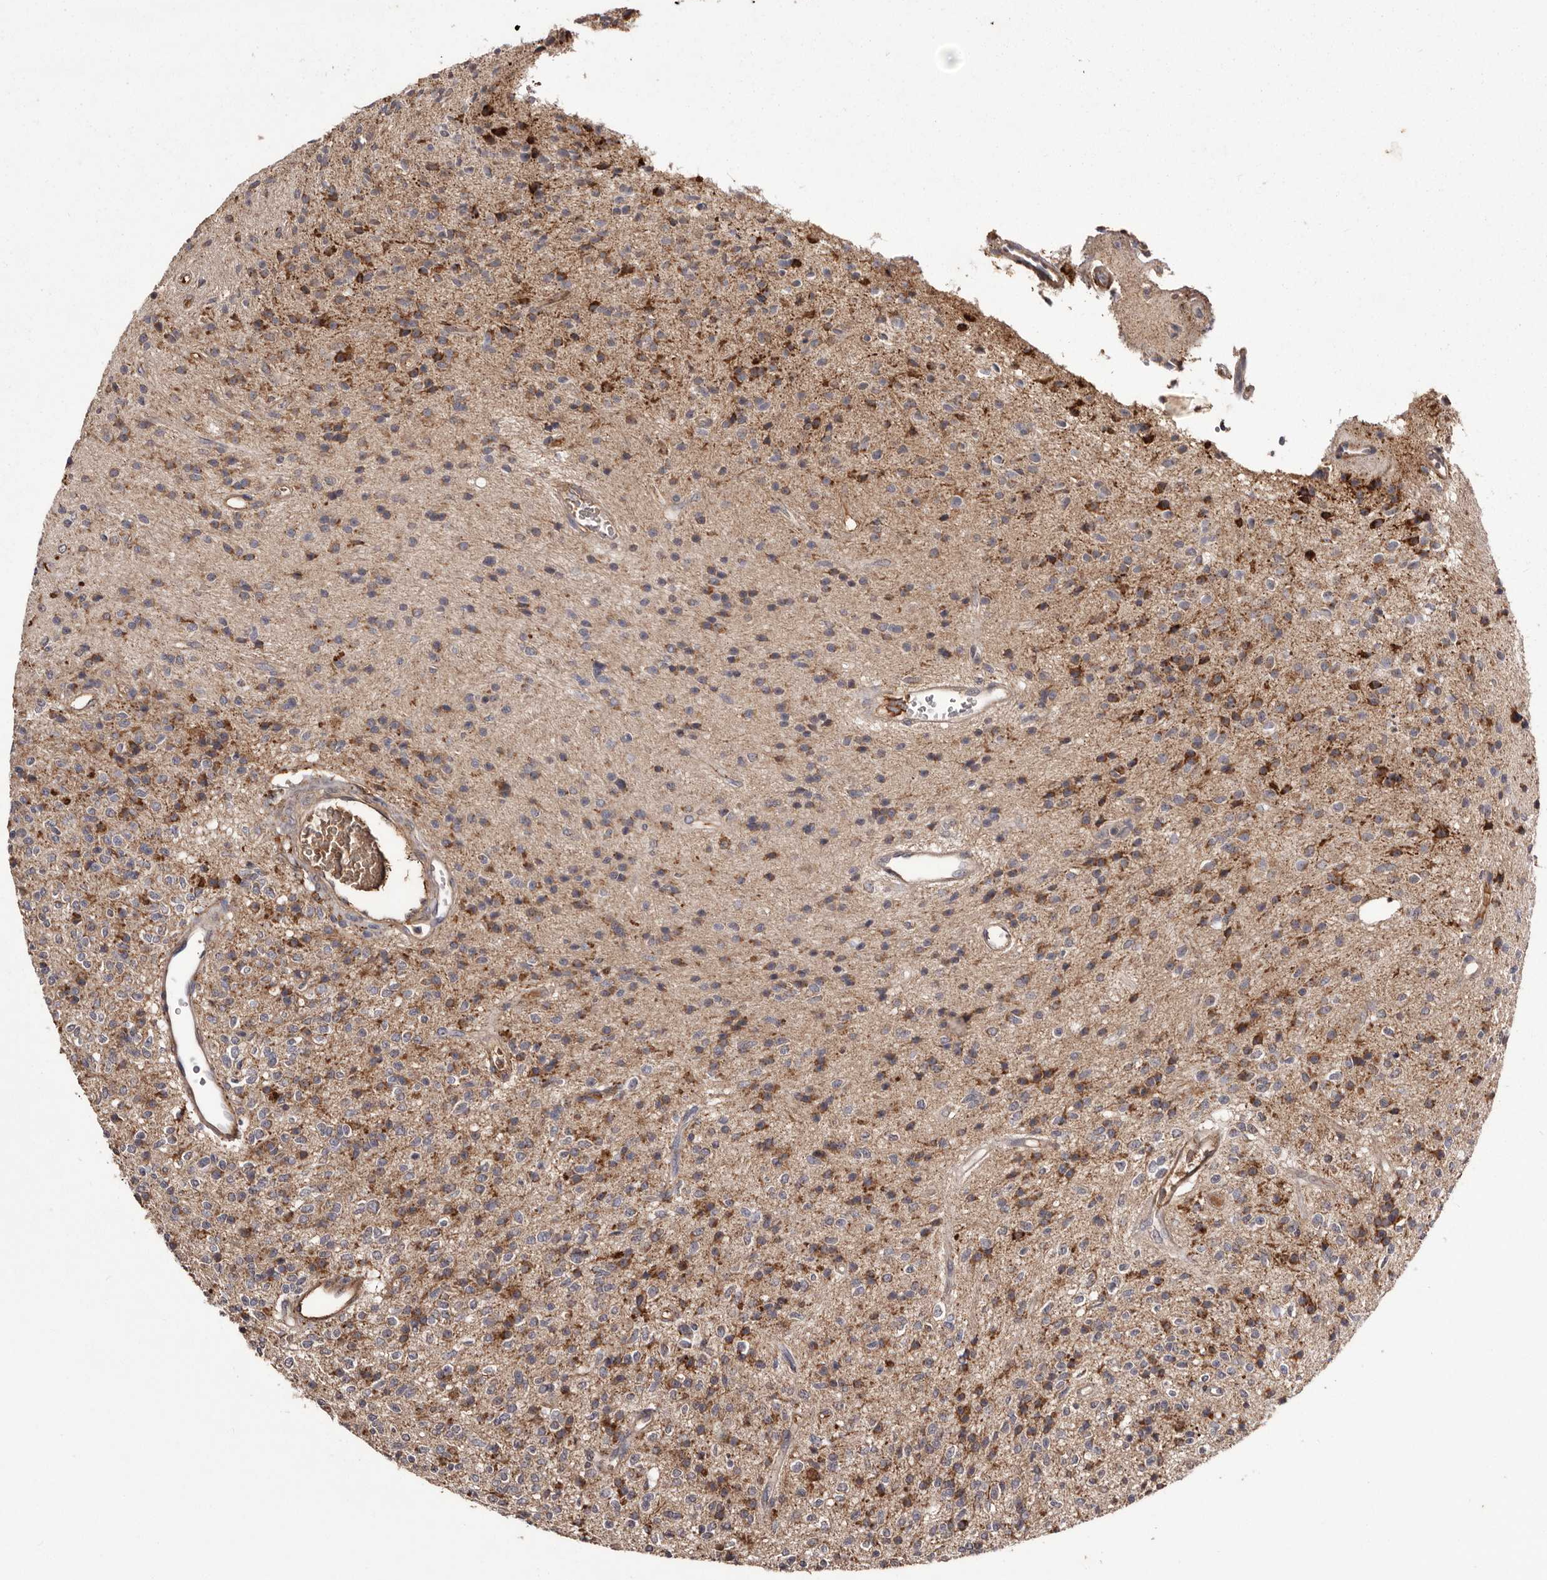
{"staining": {"intensity": "moderate", "quantity": "25%-75%", "location": "cytoplasmic/membranous"}, "tissue": "glioma", "cell_type": "Tumor cells", "image_type": "cancer", "snomed": [{"axis": "morphology", "description": "Glioma, malignant, High grade"}, {"axis": "topography", "description": "Brain"}], "caption": "Tumor cells show moderate cytoplasmic/membranous expression in approximately 25%-75% of cells in malignant glioma (high-grade). (DAB (3,3'-diaminobenzidine) IHC with brightfield microscopy, high magnification).", "gene": "CYP1B1", "patient": {"sex": "male", "age": 34}}